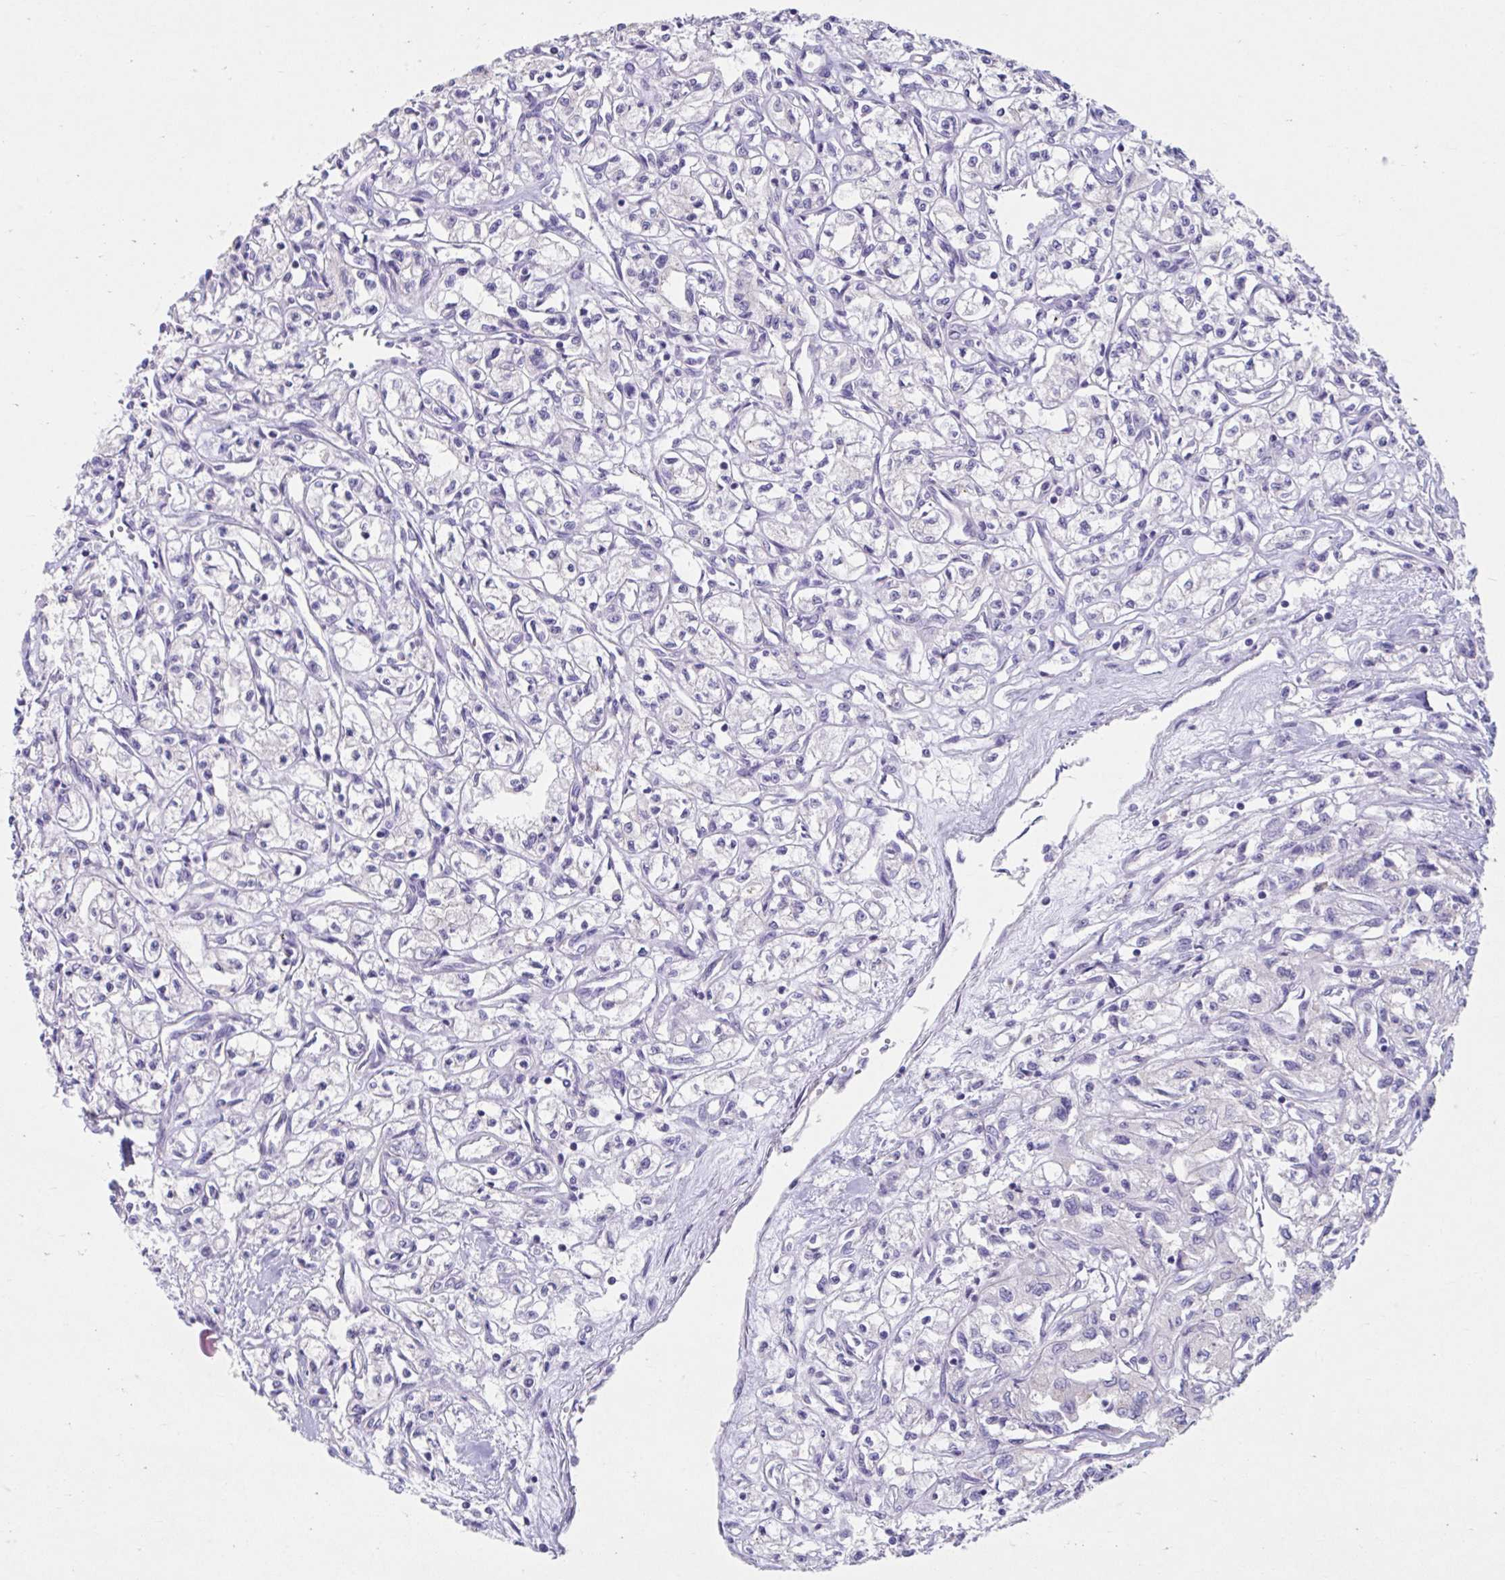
{"staining": {"intensity": "negative", "quantity": "none", "location": "none"}, "tissue": "renal cancer", "cell_type": "Tumor cells", "image_type": "cancer", "snomed": [{"axis": "morphology", "description": "Adenocarcinoma, NOS"}, {"axis": "topography", "description": "Kidney"}], "caption": "High power microscopy image of an IHC photomicrograph of renal adenocarcinoma, revealing no significant staining in tumor cells.", "gene": "GPR162", "patient": {"sex": "male", "age": 56}}